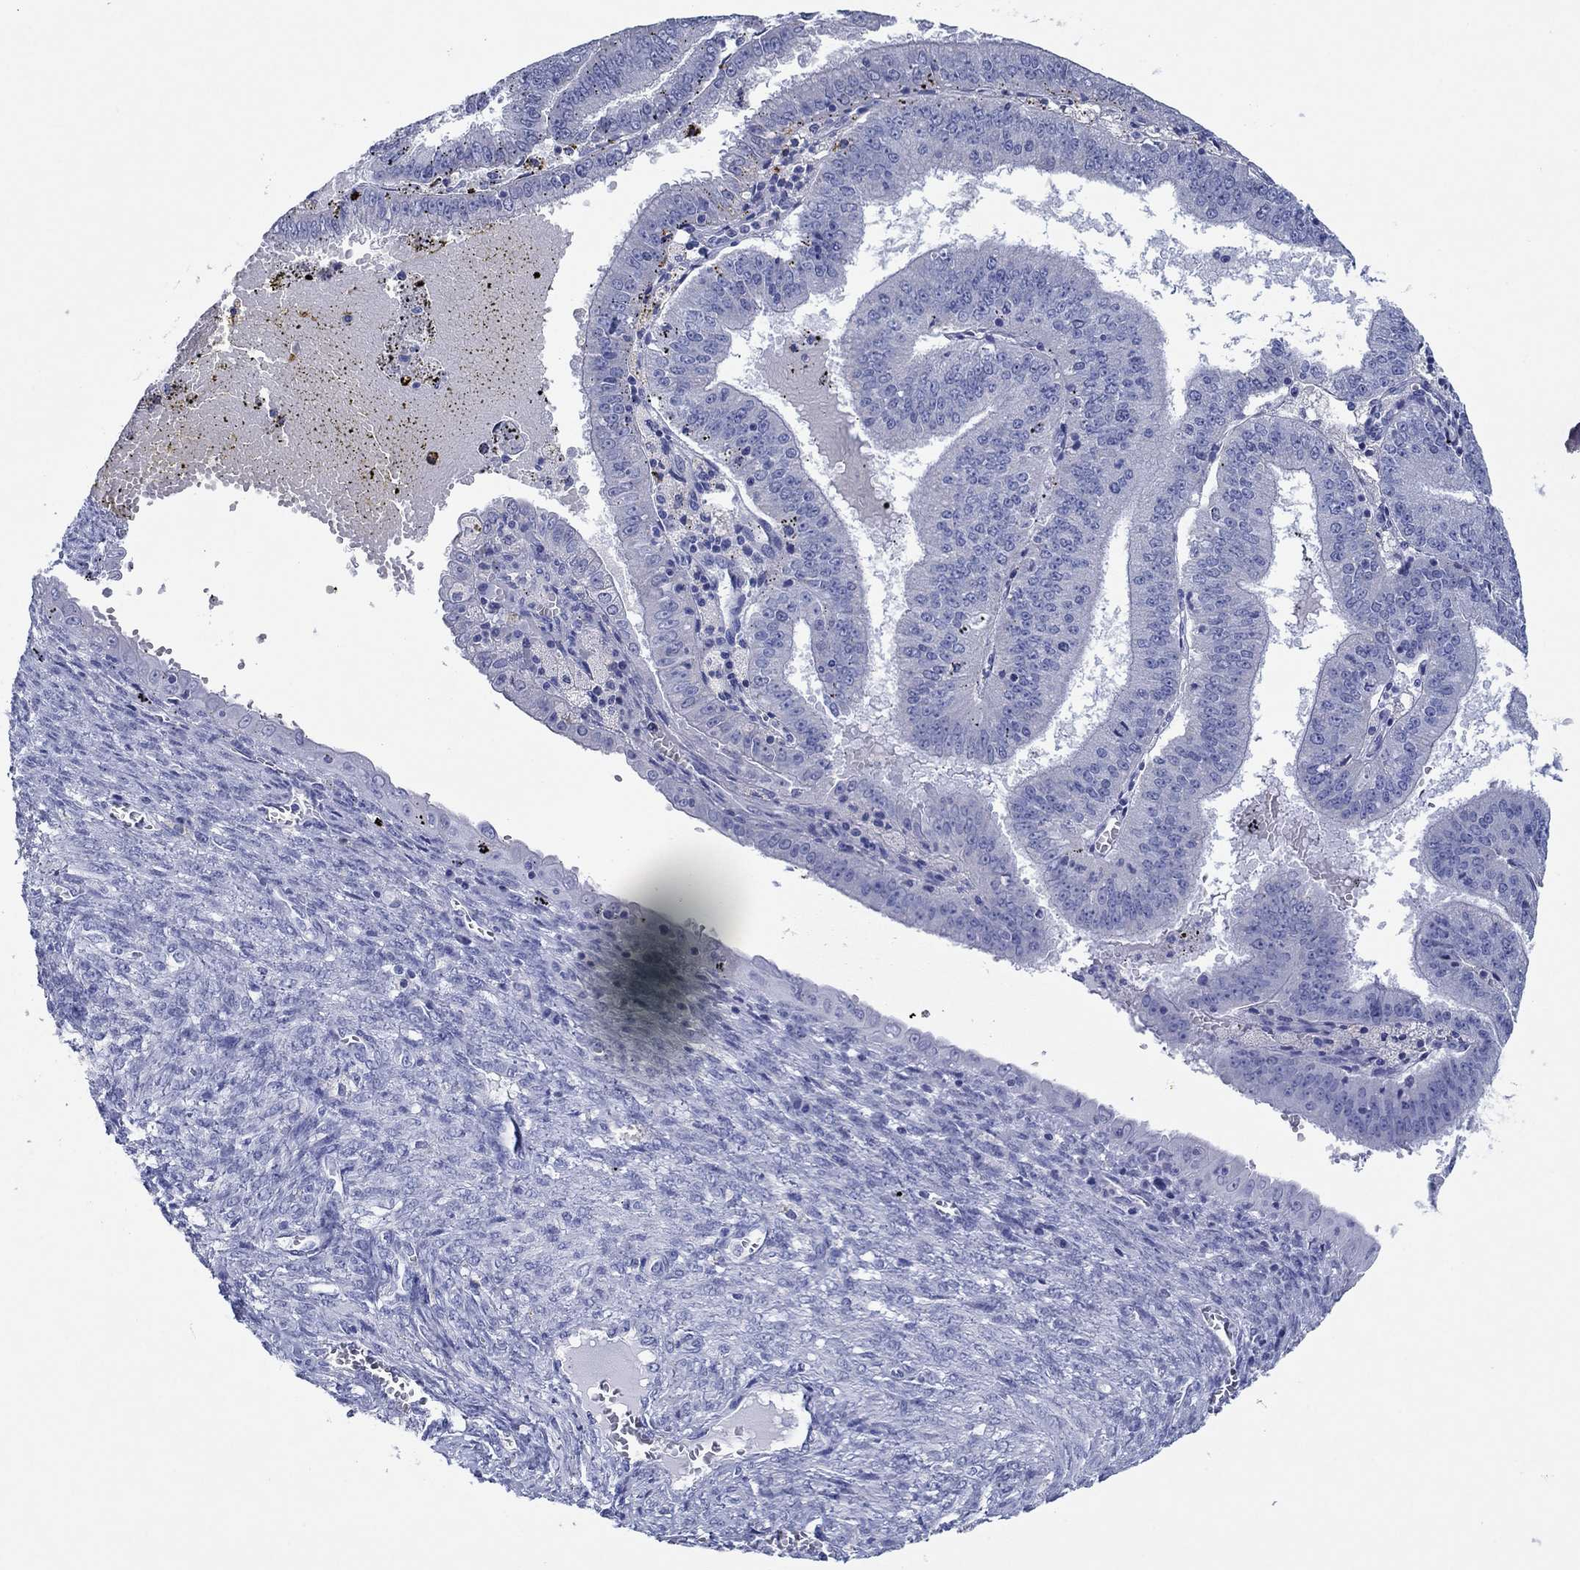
{"staining": {"intensity": "negative", "quantity": "none", "location": "none"}, "tissue": "endometrial cancer", "cell_type": "Tumor cells", "image_type": "cancer", "snomed": [{"axis": "morphology", "description": "Adenocarcinoma, NOS"}, {"axis": "topography", "description": "Endometrium"}], "caption": "DAB immunohistochemical staining of human endometrial adenocarcinoma shows no significant positivity in tumor cells.", "gene": "HCRT", "patient": {"sex": "female", "age": 66}}